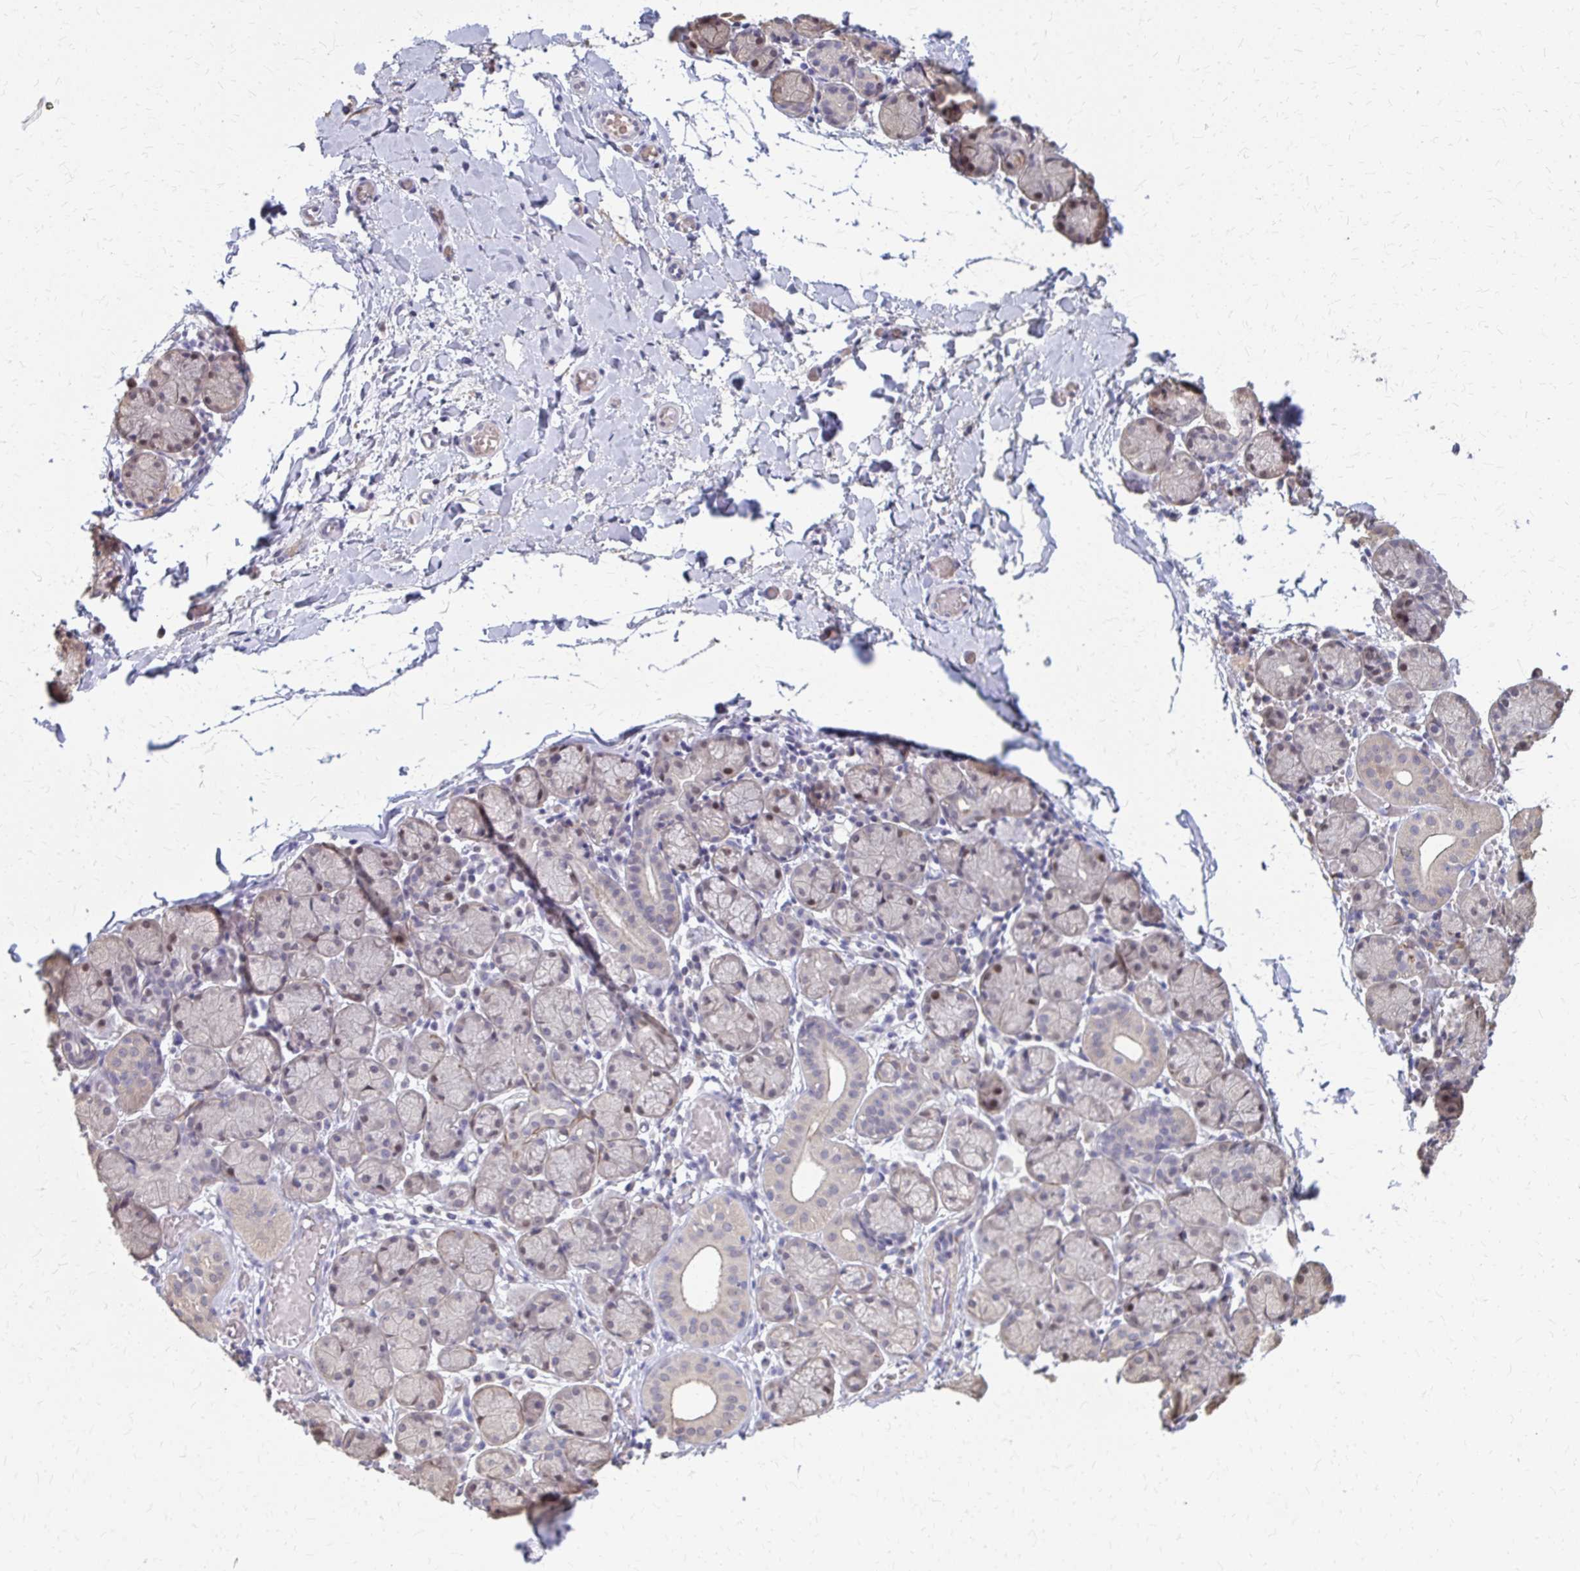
{"staining": {"intensity": "moderate", "quantity": "<25%", "location": "cytoplasmic/membranous"}, "tissue": "salivary gland", "cell_type": "Glandular cells", "image_type": "normal", "snomed": [{"axis": "morphology", "description": "Normal tissue, NOS"}, {"axis": "topography", "description": "Salivary gland"}], "caption": "Immunohistochemical staining of benign human salivary gland displays moderate cytoplasmic/membranous protein positivity in about <25% of glandular cells.", "gene": "IFI44L", "patient": {"sex": "female", "age": 24}}